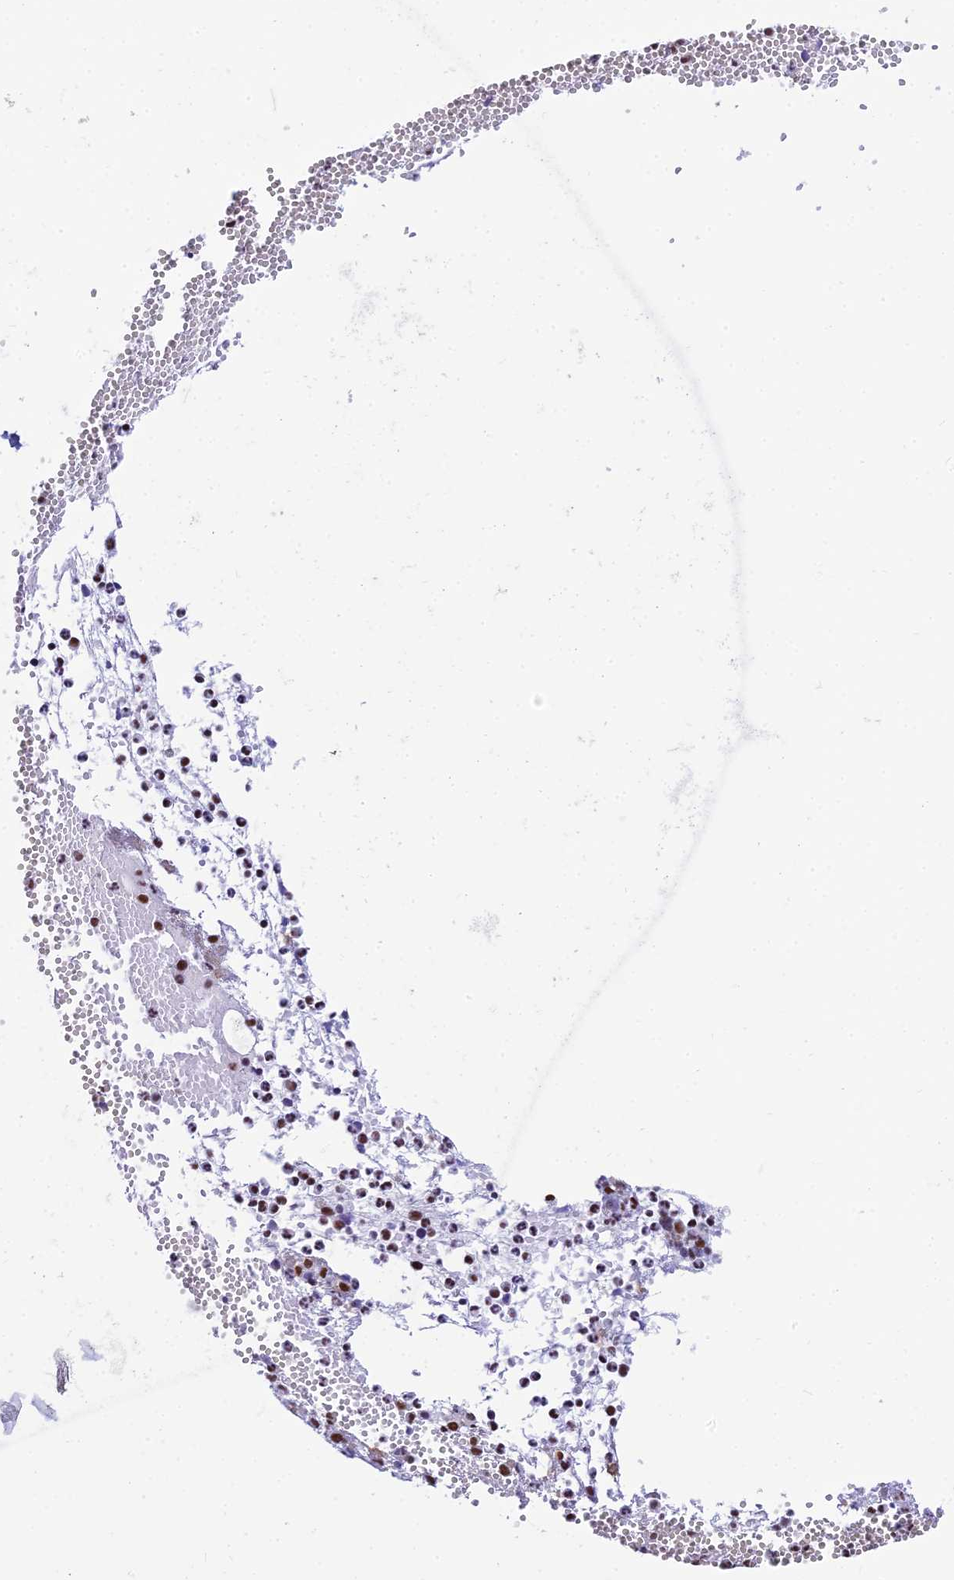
{"staining": {"intensity": "moderate", "quantity": "<25%", "location": "nuclear"}, "tissue": "bone marrow", "cell_type": "Hematopoietic cells", "image_type": "normal", "snomed": [{"axis": "morphology", "description": "Normal tissue, NOS"}, {"axis": "topography", "description": "Bone marrow"}], "caption": "Hematopoietic cells show low levels of moderate nuclear expression in approximately <25% of cells in unremarkable bone marrow. (Stains: DAB in brown, nuclei in blue, Microscopy: brightfield microscopy at high magnification).", "gene": "USP22", "patient": {"sex": "female", "age": 77}}